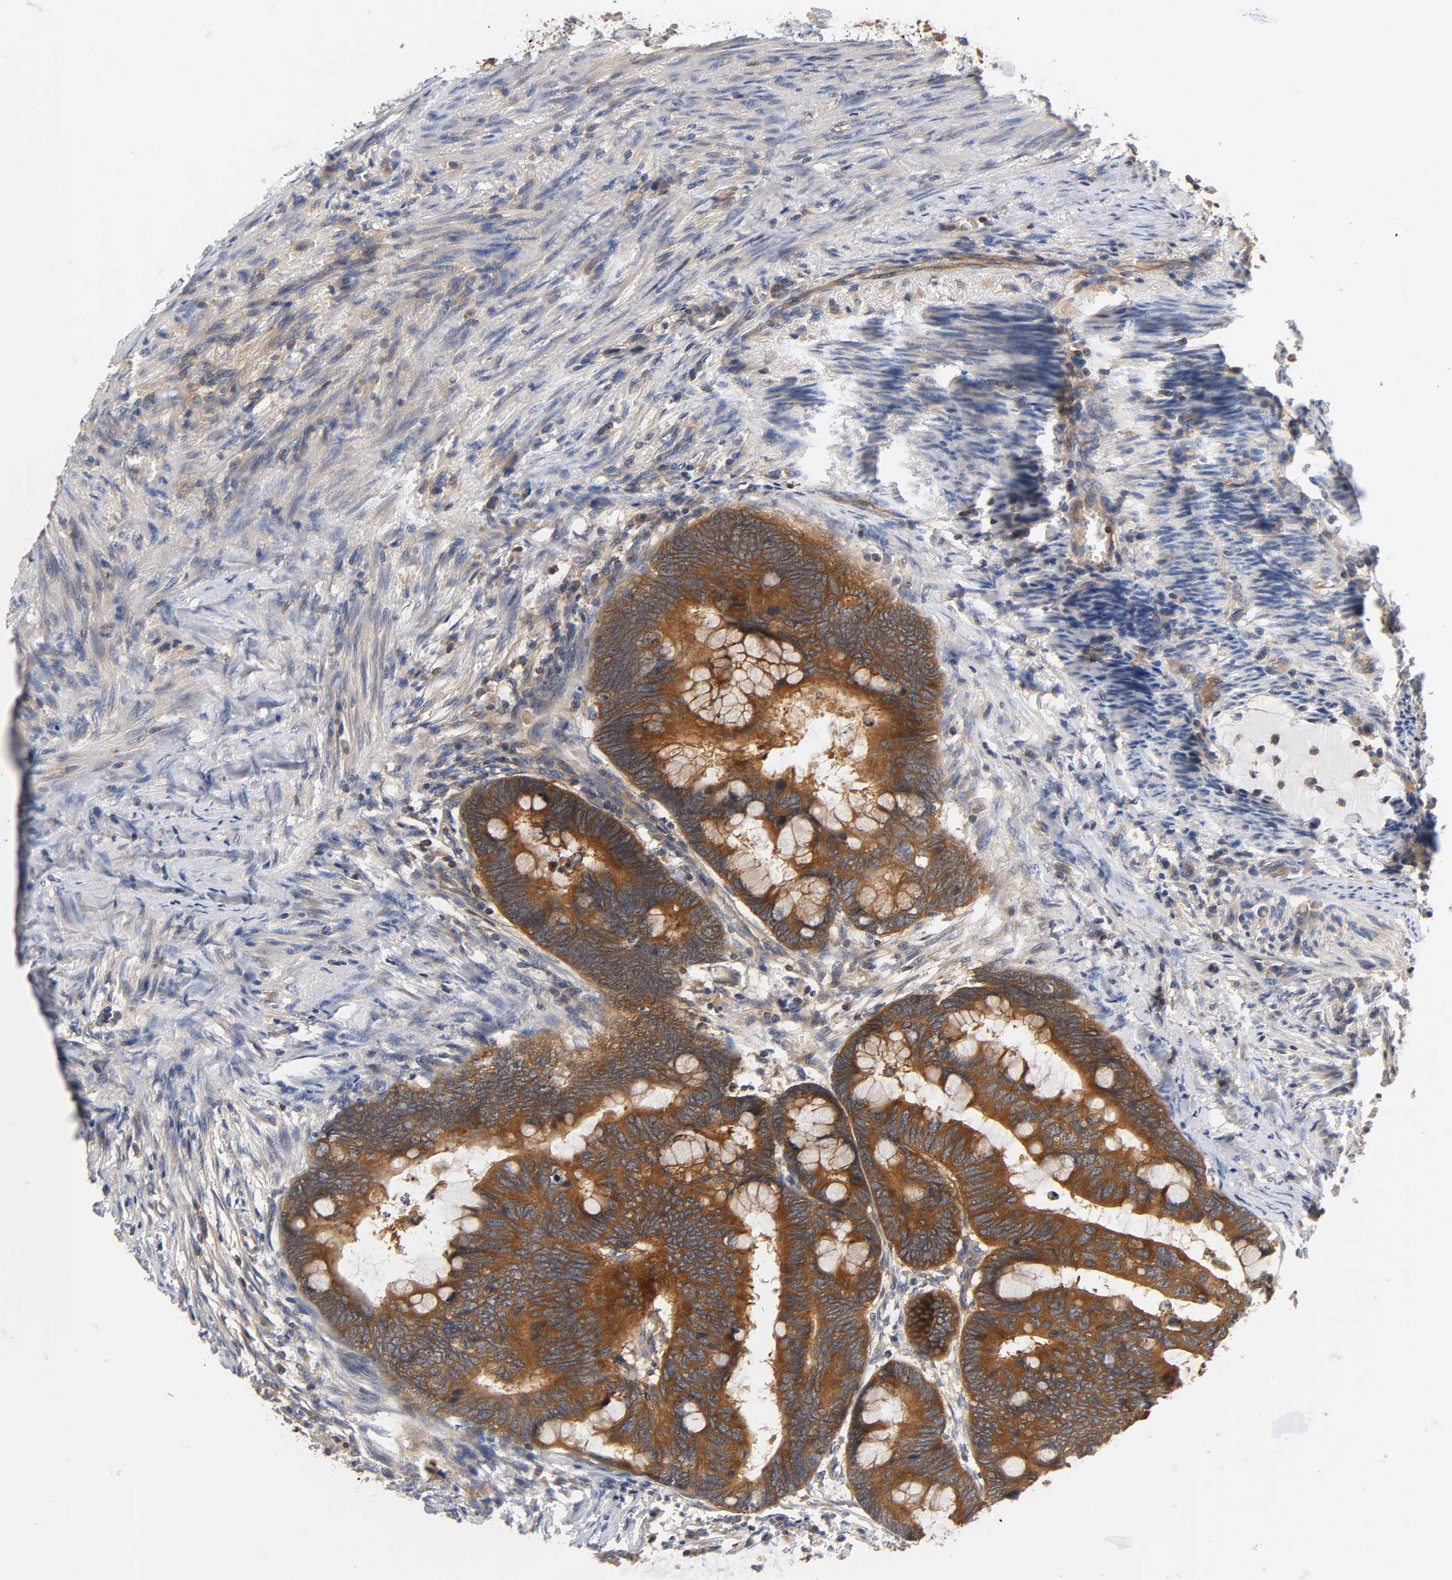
{"staining": {"intensity": "strong", "quantity": ">75%", "location": "cytoplasmic/membranous"}, "tissue": "colorectal cancer", "cell_type": "Tumor cells", "image_type": "cancer", "snomed": [{"axis": "morphology", "description": "Normal tissue, NOS"}, {"axis": "morphology", "description": "Adenocarcinoma, NOS"}, {"axis": "topography", "description": "Rectum"}, {"axis": "topography", "description": "Peripheral nerve tissue"}], "caption": "Protein expression analysis of human colorectal cancer reveals strong cytoplasmic/membranous positivity in approximately >75% of tumor cells.", "gene": "PRKAB1", "patient": {"sex": "male", "age": 92}}